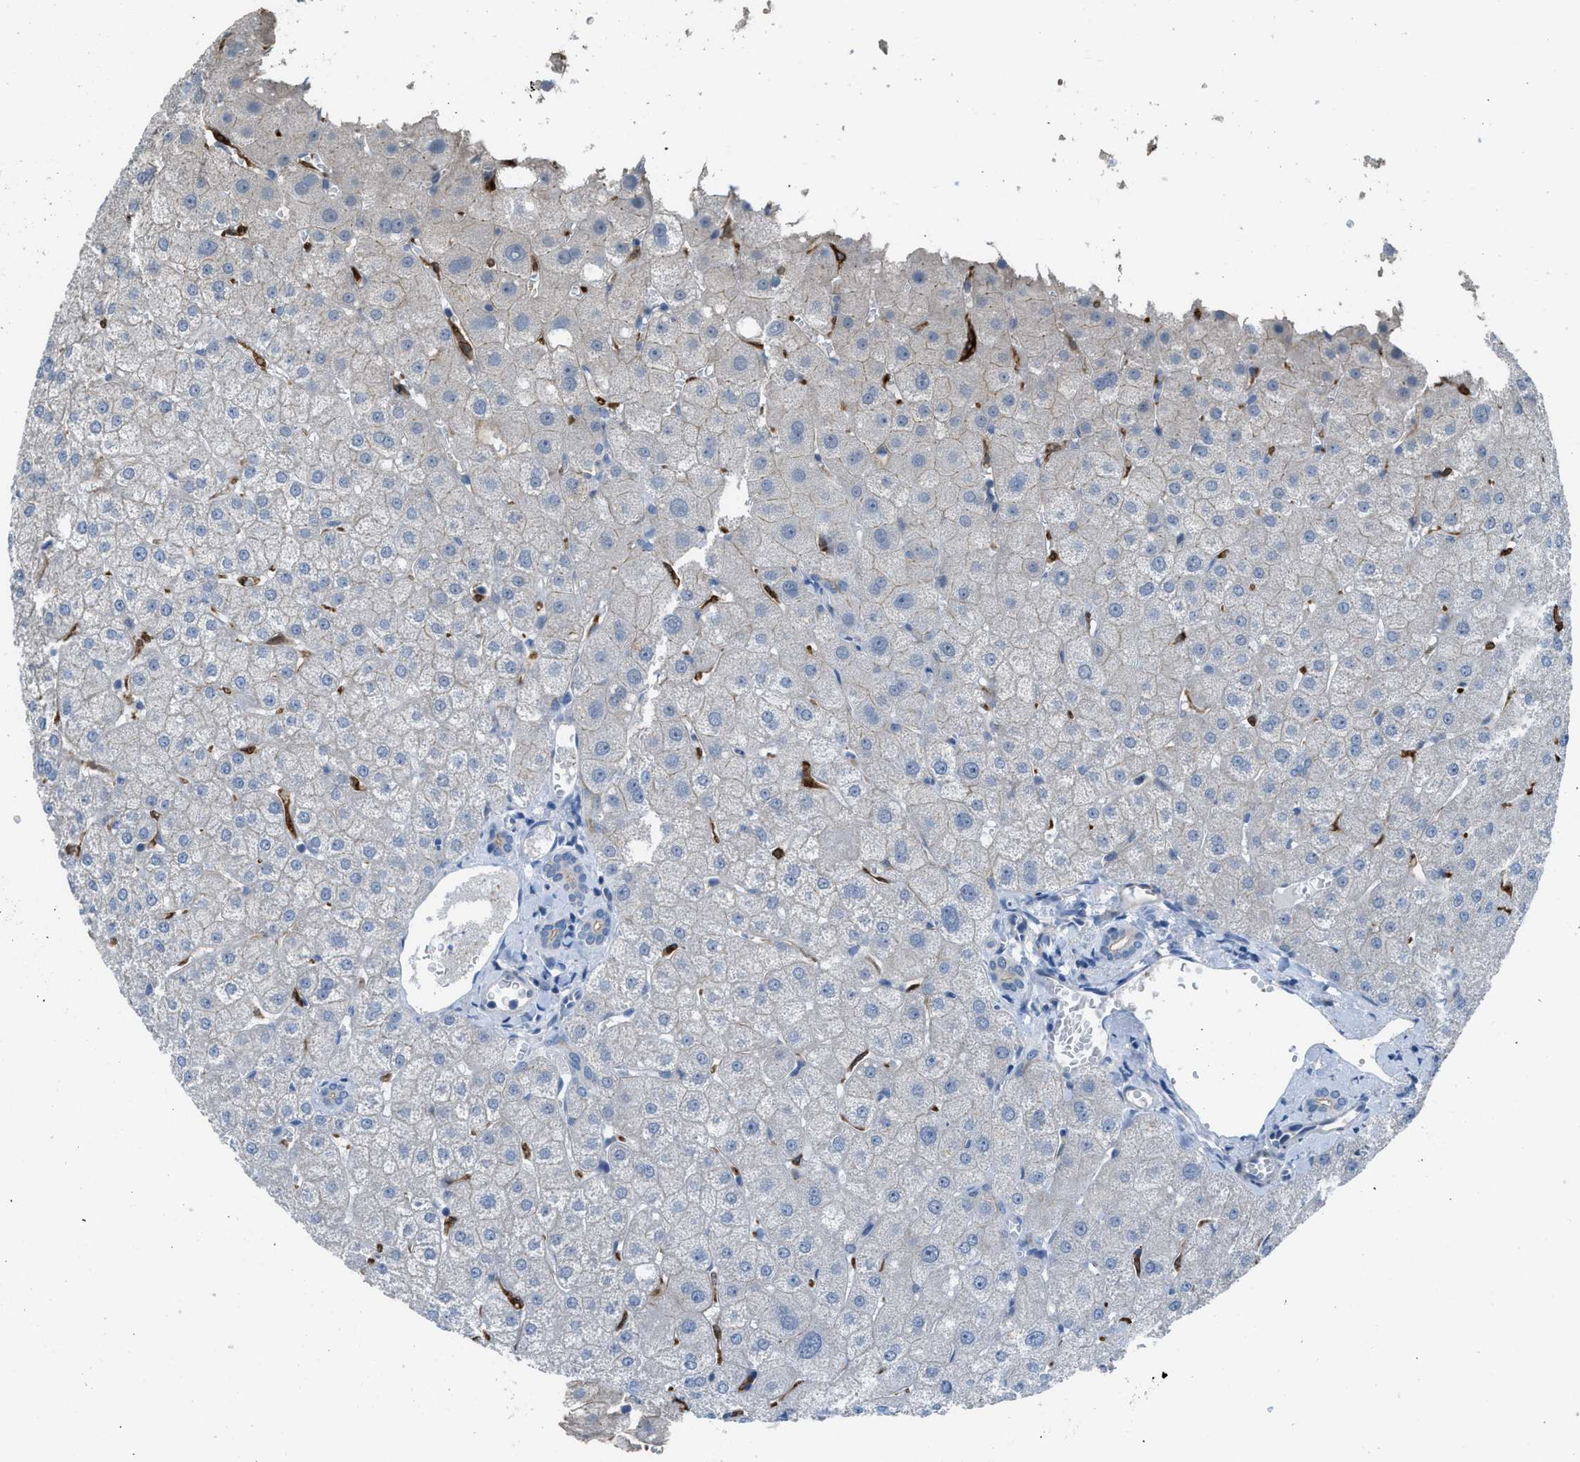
{"staining": {"intensity": "weak", "quantity": "25%-75%", "location": "cytoplasmic/membranous"}, "tissue": "liver", "cell_type": "Cholangiocytes", "image_type": "normal", "snomed": [{"axis": "morphology", "description": "Normal tissue, NOS"}, {"axis": "topography", "description": "Liver"}], "caption": "DAB (3,3'-diaminobenzidine) immunohistochemical staining of unremarkable human liver shows weak cytoplasmic/membranous protein expression in about 25%-75% of cholangiocytes. The protein of interest is shown in brown color, while the nuclei are stained blue.", "gene": "TIMD4", "patient": {"sex": "male", "age": 73}}